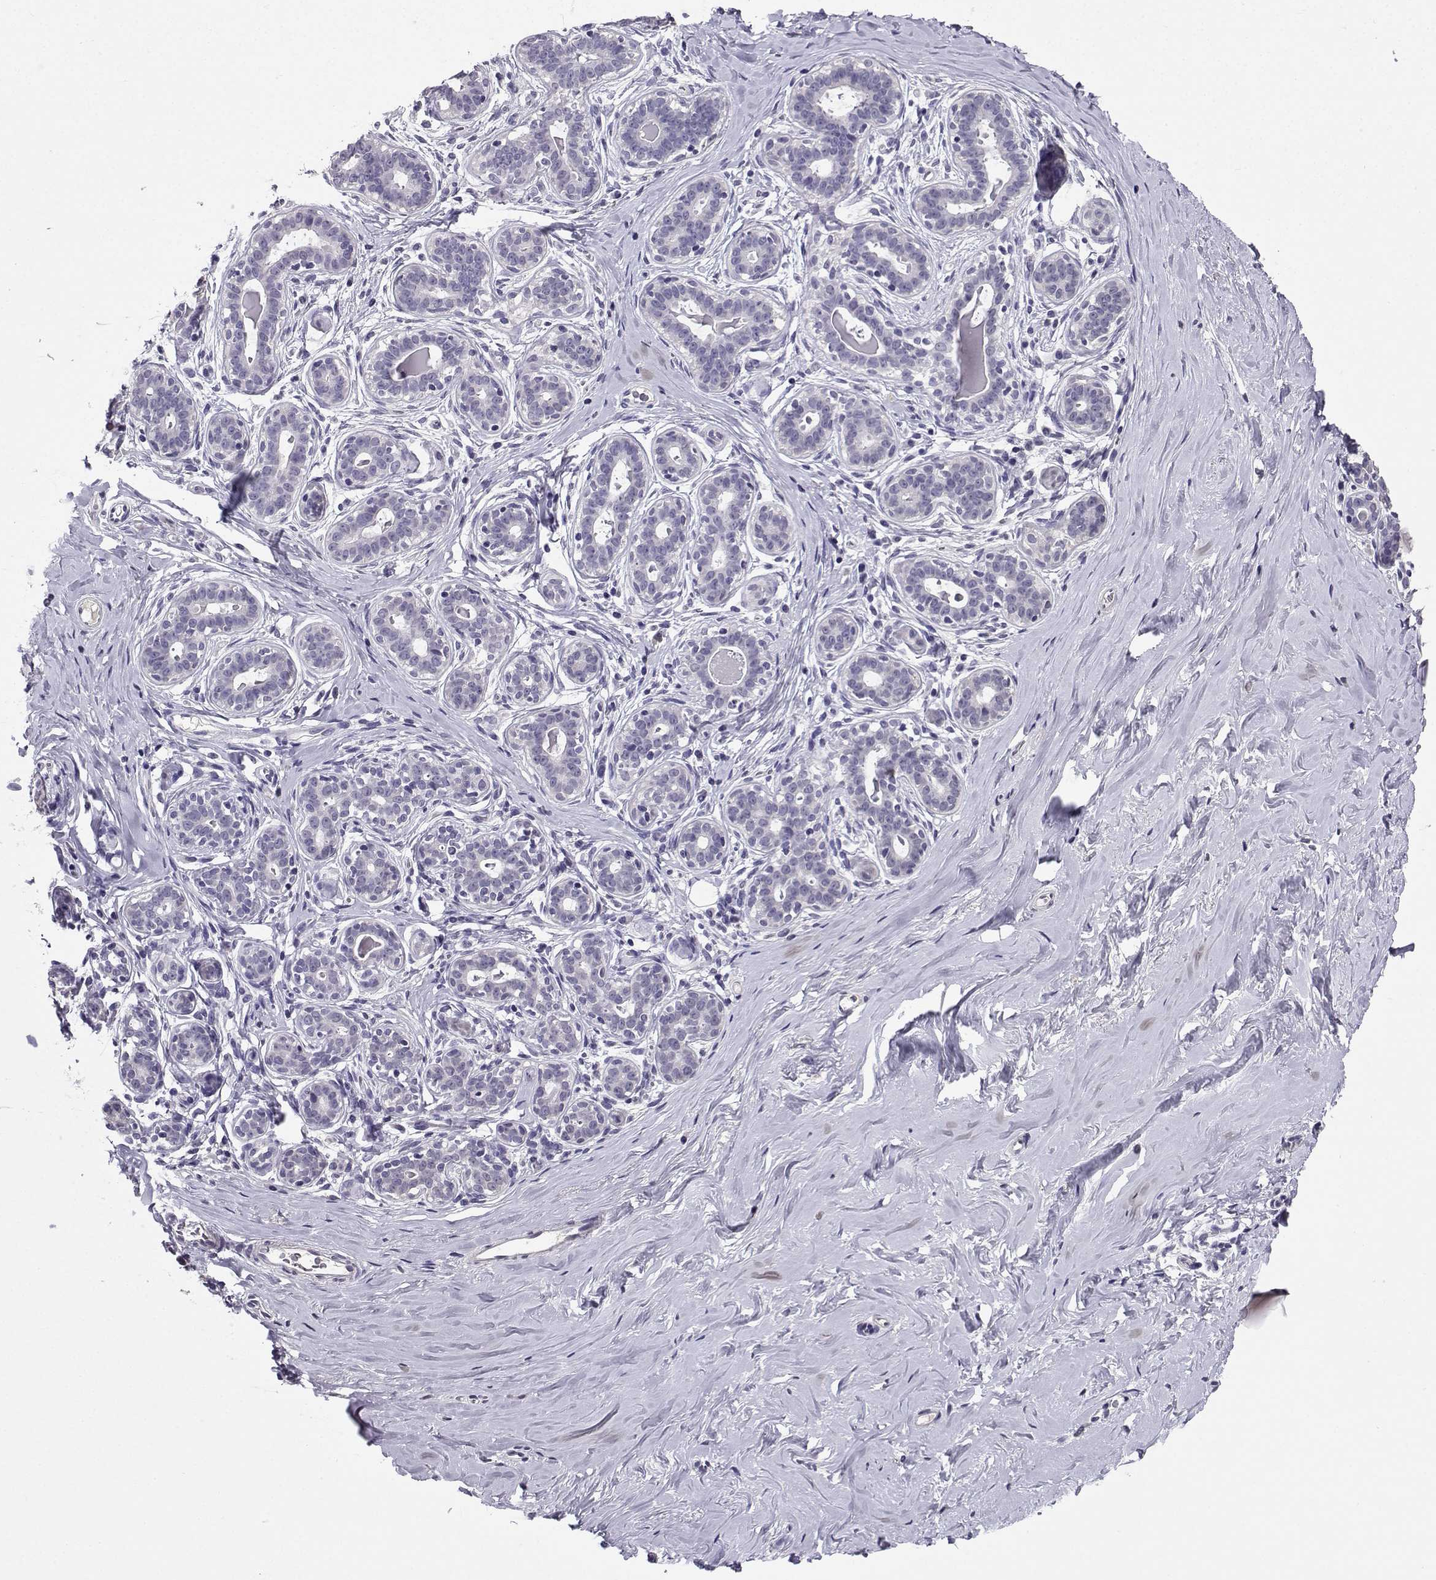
{"staining": {"intensity": "negative", "quantity": "none", "location": "none"}, "tissue": "breast", "cell_type": "Adipocytes", "image_type": "normal", "snomed": [{"axis": "morphology", "description": "Normal tissue, NOS"}, {"axis": "topography", "description": "Skin"}, {"axis": "topography", "description": "Breast"}], "caption": "IHC image of unremarkable breast: breast stained with DAB displays no significant protein staining in adipocytes. Brightfield microscopy of IHC stained with DAB (brown) and hematoxylin (blue), captured at high magnification.", "gene": "SPAG11A", "patient": {"sex": "female", "age": 43}}